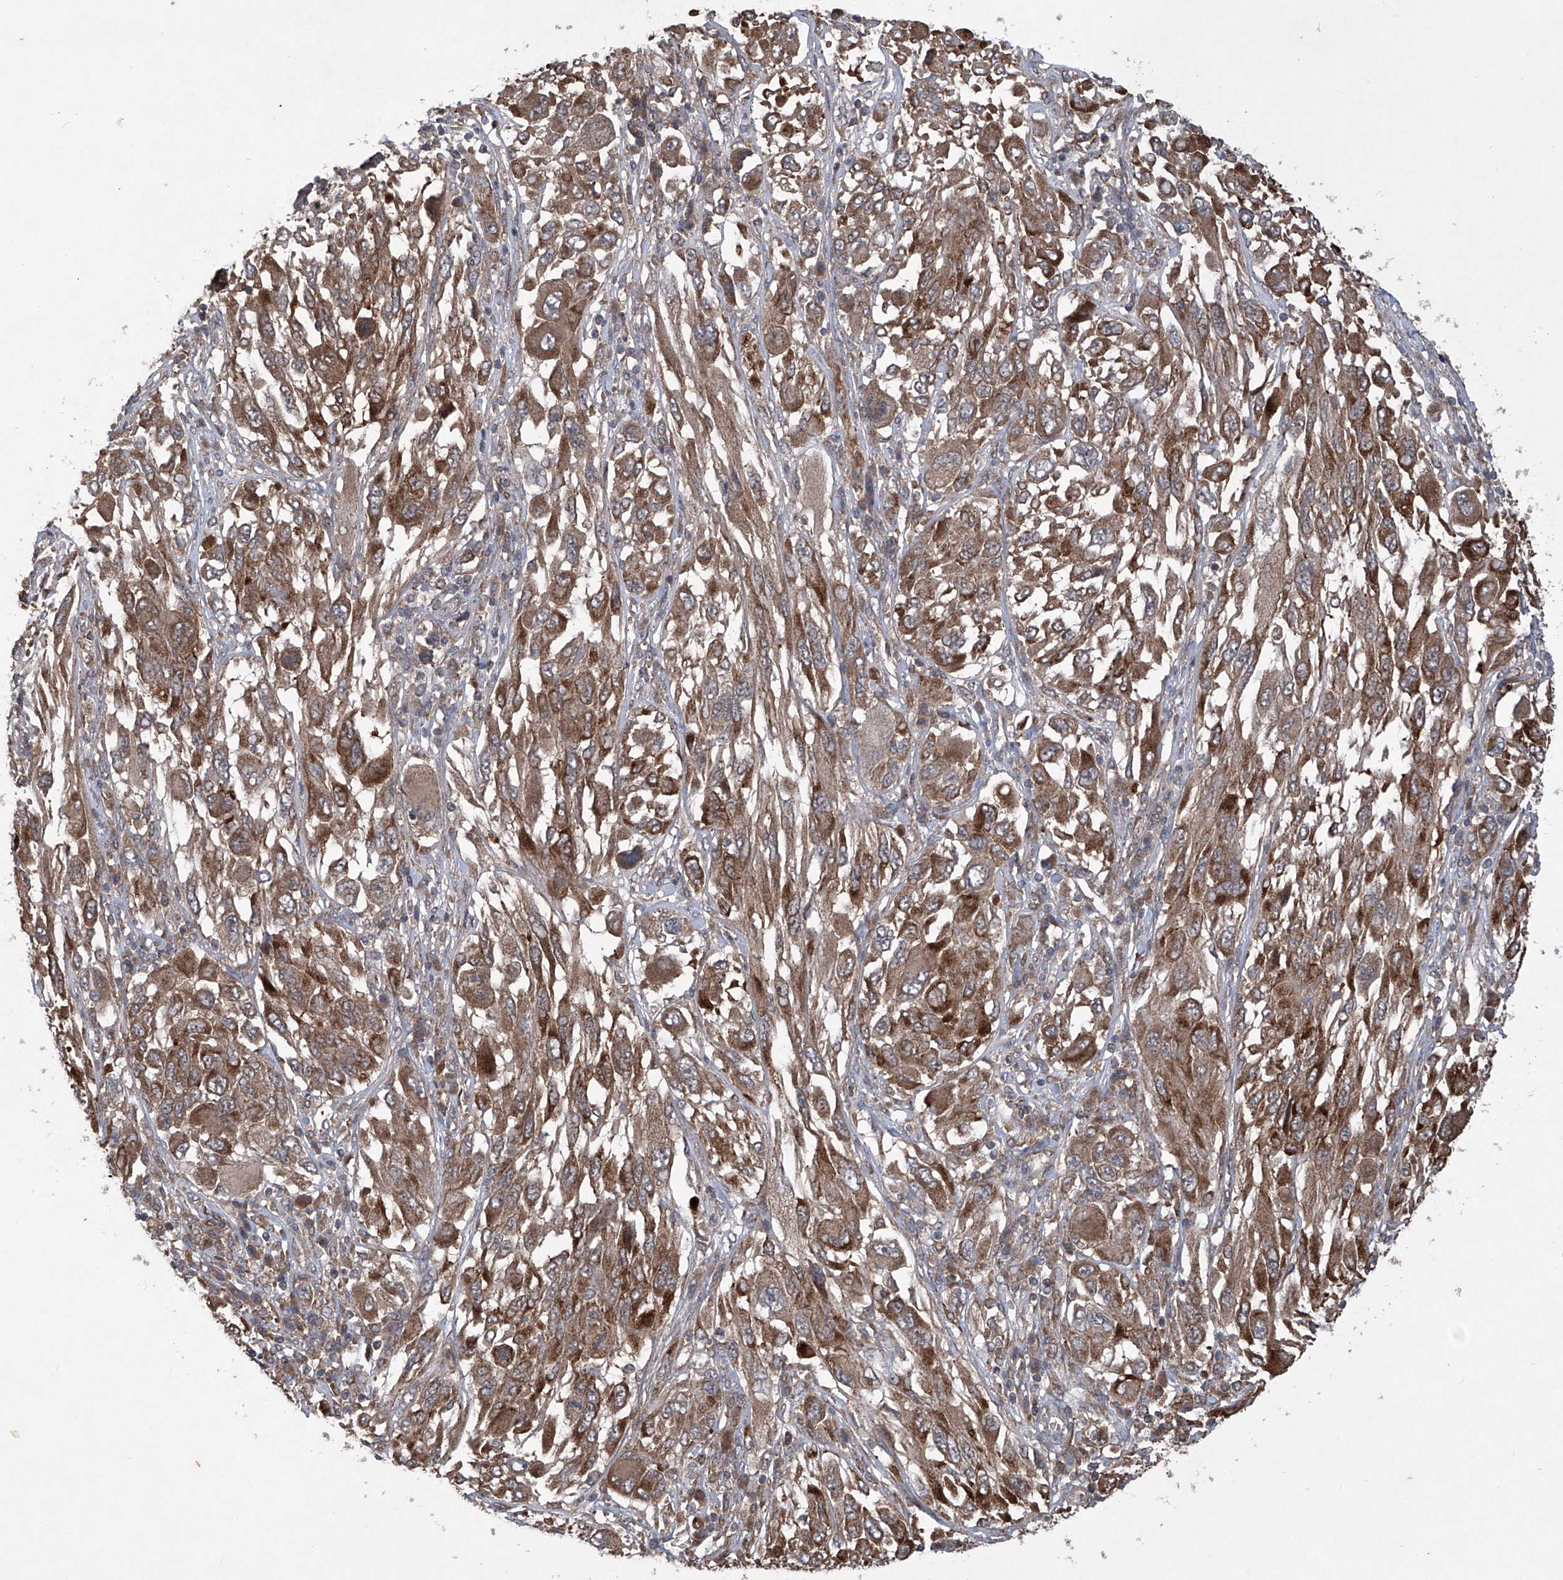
{"staining": {"intensity": "moderate", "quantity": ">75%", "location": "cytoplasmic/membranous"}, "tissue": "melanoma", "cell_type": "Tumor cells", "image_type": "cancer", "snomed": [{"axis": "morphology", "description": "Malignant melanoma, NOS"}, {"axis": "topography", "description": "Skin"}], "caption": "Malignant melanoma was stained to show a protein in brown. There is medium levels of moderate cytoplasmic/membranous positivity in approximately >75% of tumor cells.", "gene": "SUMF2", "patient": {"sex": "female", "age": 91}}